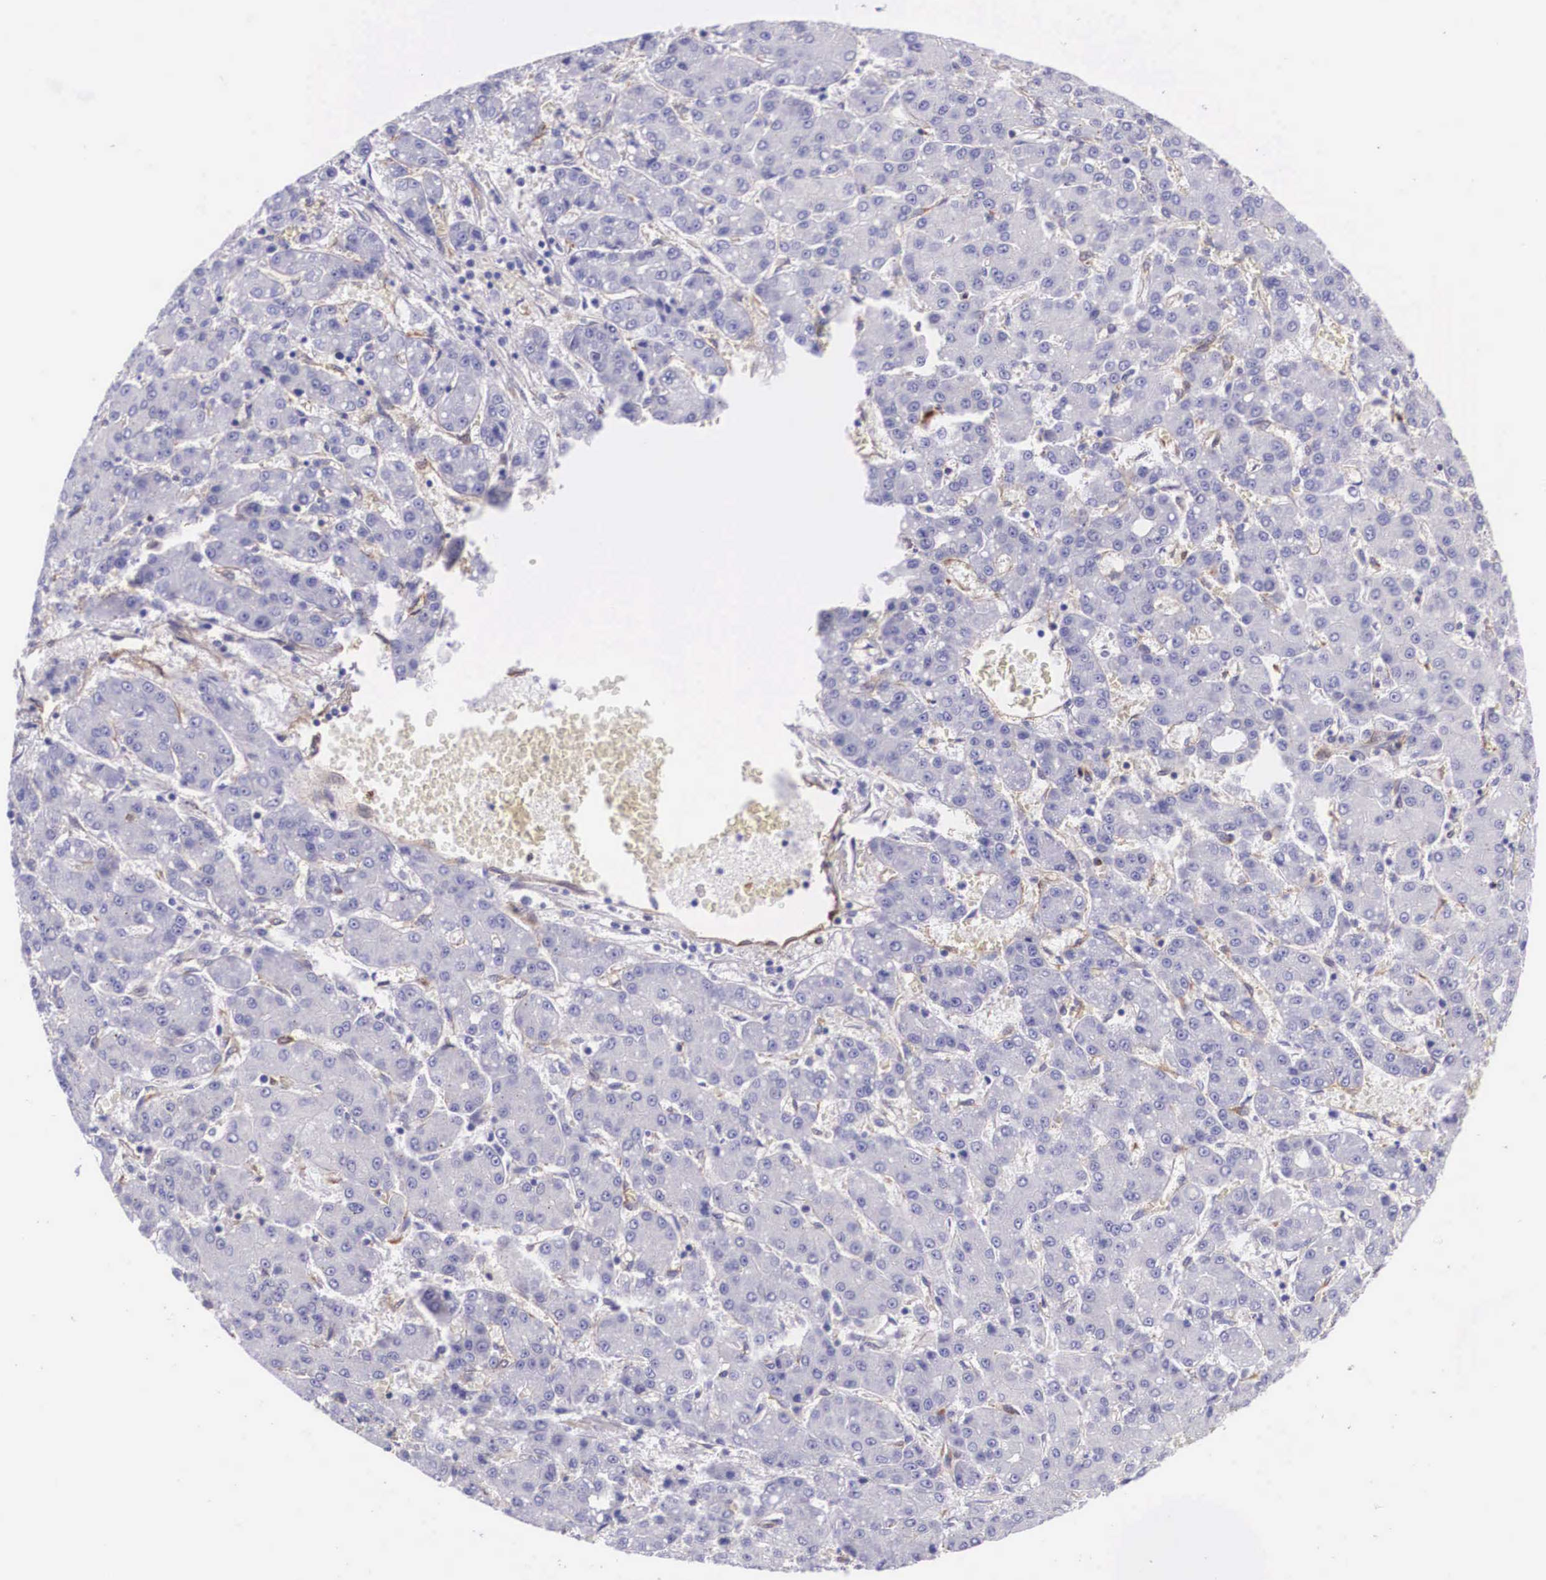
{"staining": {"intensity": "negative", "quantity": "none", "location": "none"}, "tissue": "liver cancer", "cell_type": "Tumor cells", "image_type": "cancer", "snomed": [{"axis": "morphology", "description": "Carcinoma, Hepatocellular, NOS"}, {"axis": "topography", "description": "Liver"}], "caption": "Liver hepatocellular carcinoma was stained to show a protein in brown. There is no significant positivity in tumor cells. (DAB IHC, high magnification).", "gene": "BCAR1", "patient": {"sex": "male", "age": 69}}